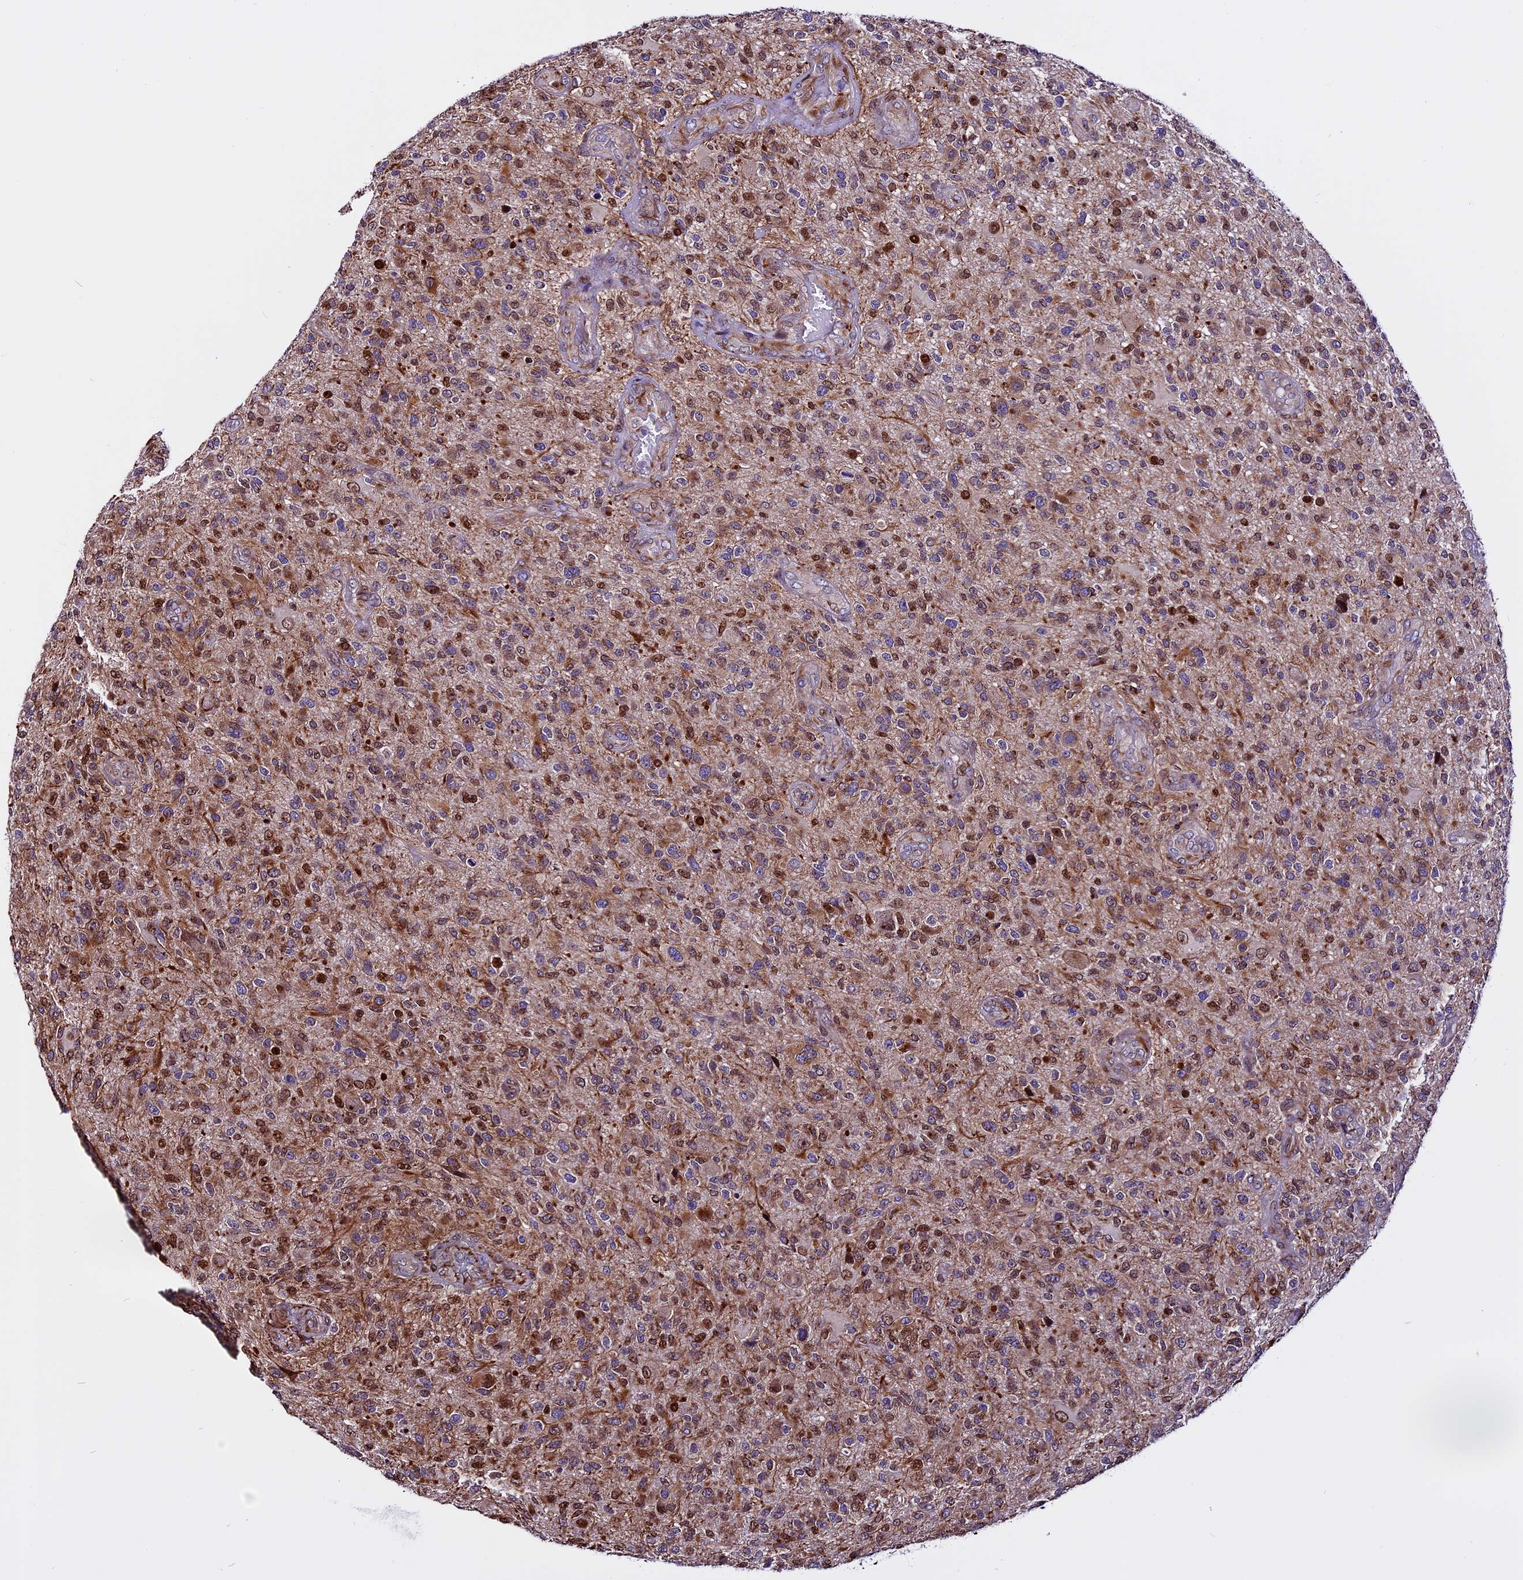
{"staining": {"intensity": "moderate", "quantity": "<25%", "location": "cytoplasmic/membranous,nuclear"}, "tissue": "glioma", "cell_type": "Tumor cells", "image_type": "cancer", "snomed": [{"axis": "morphology", "description": "Glioma, malignant, High grade"}, {"axis": "topography", "description": "Brain"}], "caption": "Tumor cells demonstrate moderate cytoplasmic/membranous and nuclear positivity in about <25% of cells in glioma.", "gene": "RINL", "patient": {"sex": "male", "age": 47}}